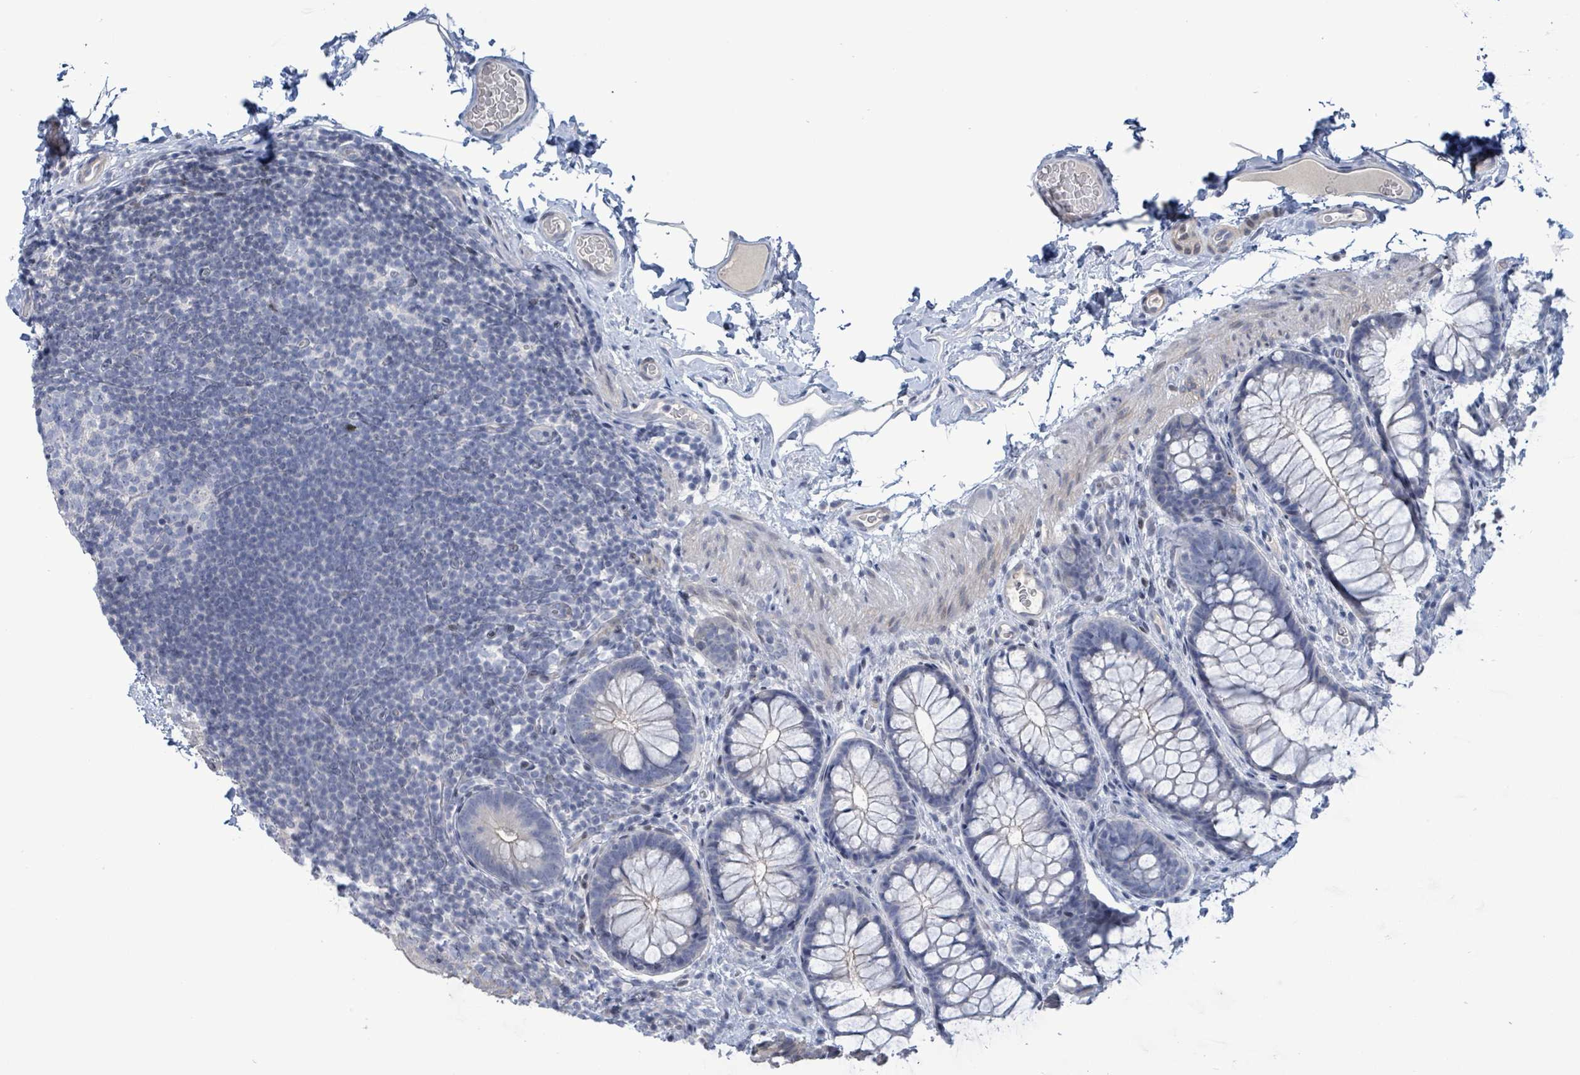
{"staining": {"intensity": "negative", "quantity": "none", "location": "none"}, "tissue": "colon", "cell_type": "Endothelial cells", "image_type": "normal", "snomed": [{"axis": "morphology", "description": "Normal tissue, NOS"}, {"axis": "topography", "description": "Colon"}], "caption": "Immunohistochemistry micrograph of benign human colon stained for a protein (brown), which exhibits no staining in endothelial cells. (DAB (3,3'-diaminobenzidine) IHC, high magnification).", "gene": "NTN3", "patient": {"sex": "male", "age": 46}}